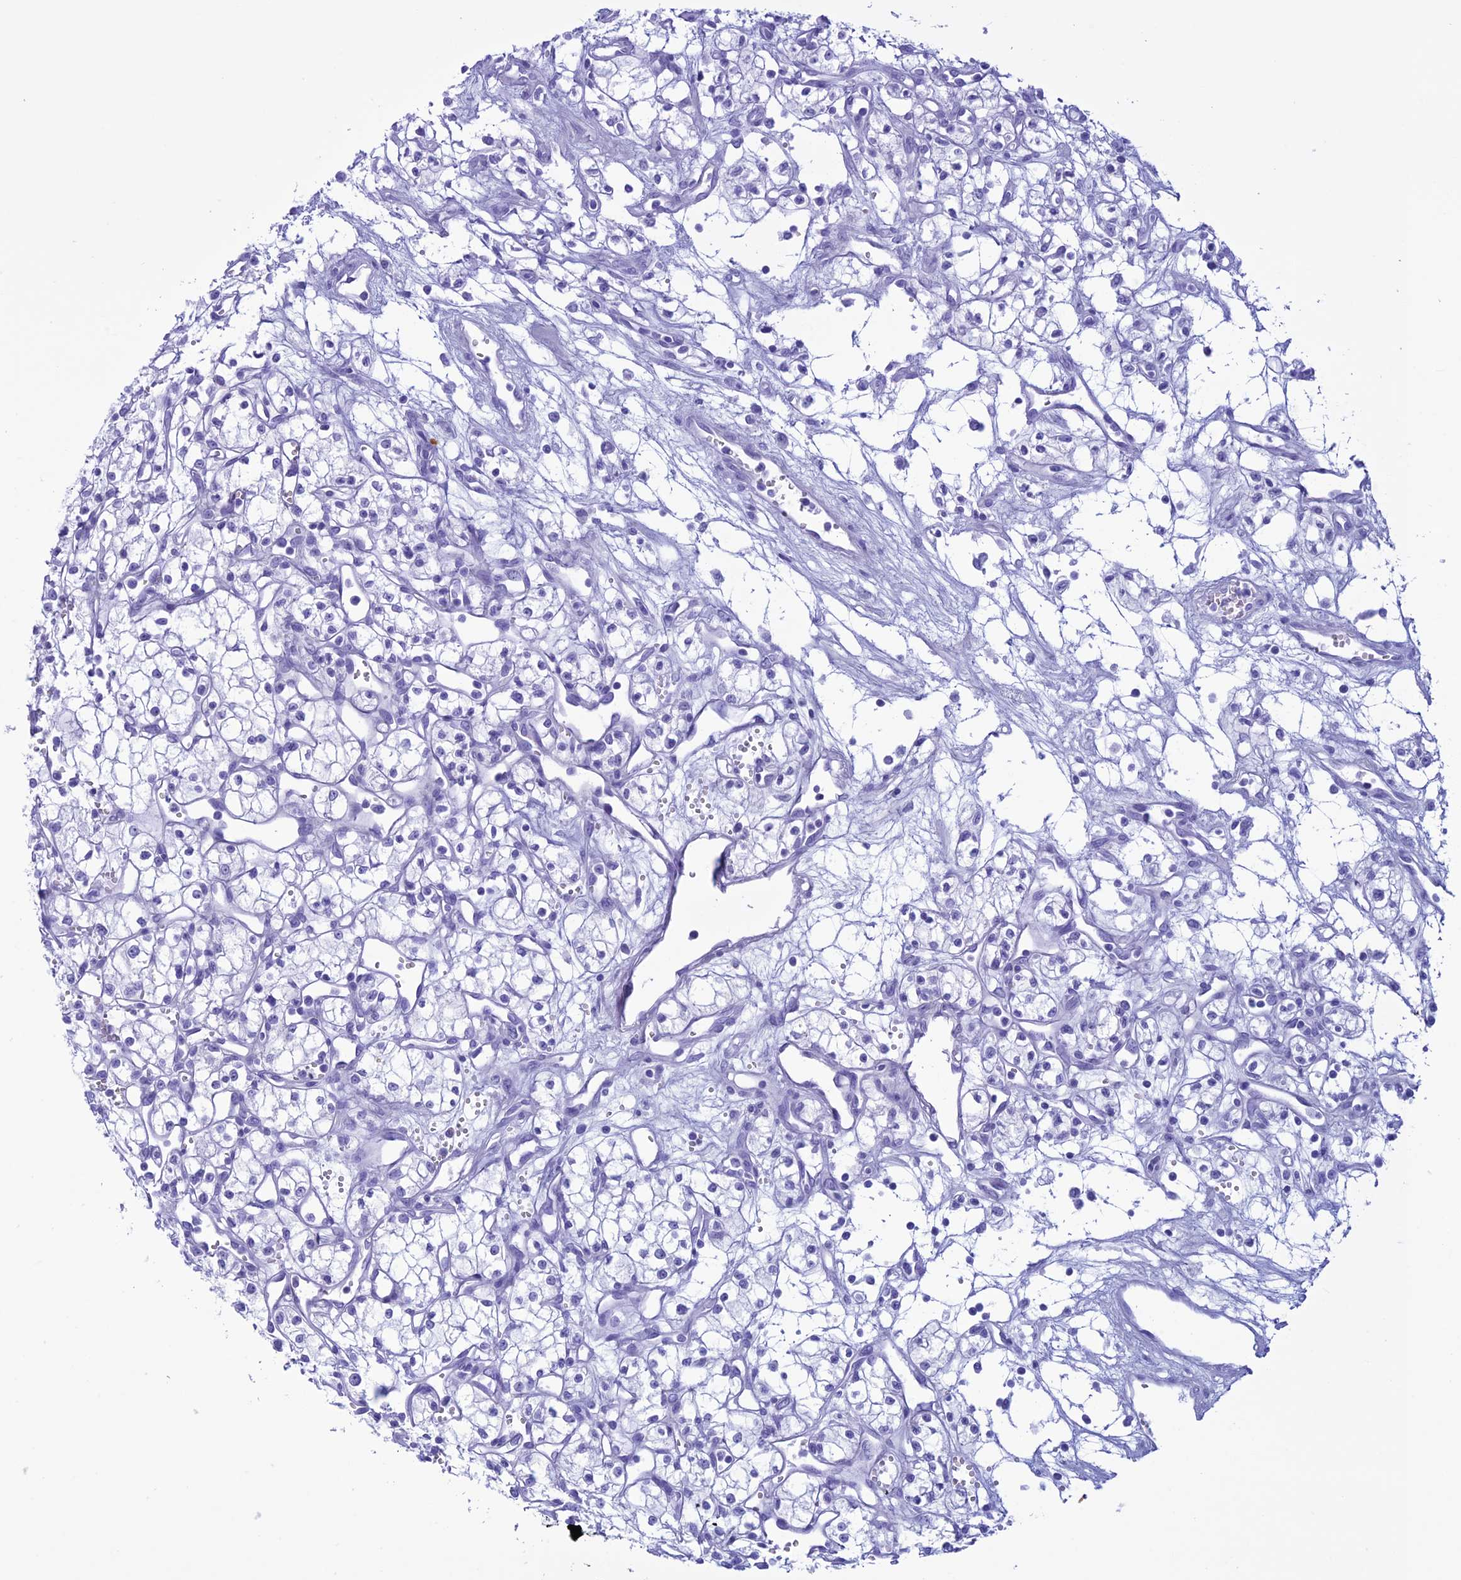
{"staining": {"intensity": "negative", "quantity": "none", "location": "none"}, "tissue": "renal cancer", "cell_type": "Tumor cells", "image_type": "cancer", "snomed": [{"axis": "morphology", "description": "Adenocarcinoma, NOS"}, {"axis": "topography", "description": "Kidney"}], "caption": "The micrograph shows no staining of tumor cells in renal cancer.", "gene": "MZB1", "patient": {"sex": "male", "age": 59}}